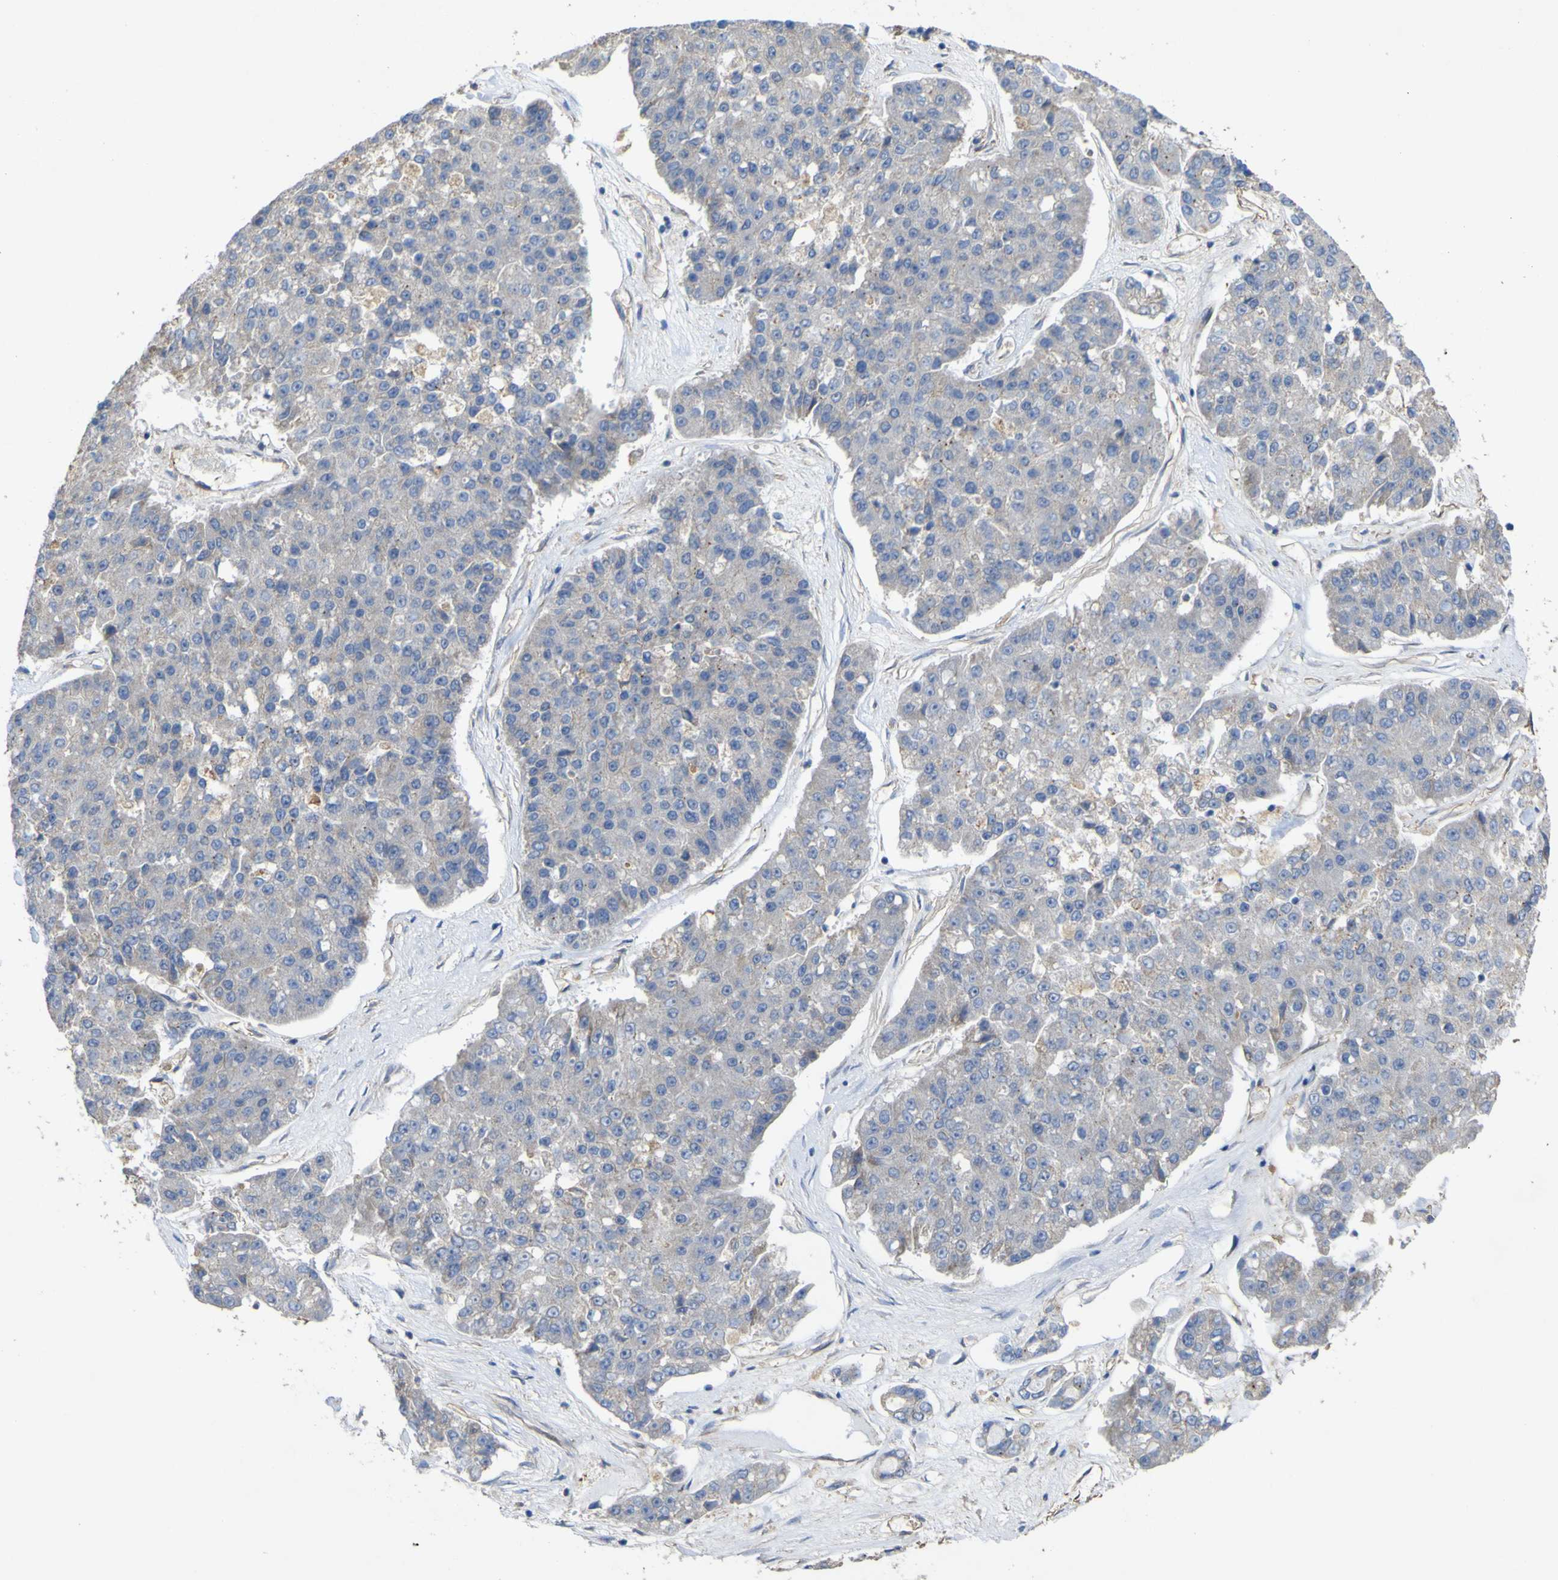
{"staining": {"intensity": "weak", "quantity": "<25%", "location": "cytoplasmic/membranous"}, "tissue": "pancreatic cancer", "cell_type": "Tumor cells", "image_type": "cancer", "snomed": [{"axis": "morphology", "description": "Adenocarcinoma, NOS"}, {"axis": "topography", "description": "Pancreas"}], "caption": "Immunohistochemical staining of human pancreatic adenocarcinoma reveals no significant staining in tumor cells.", "gene": "TNFSF15", "patient": {"sex": "male", "age": 50}}